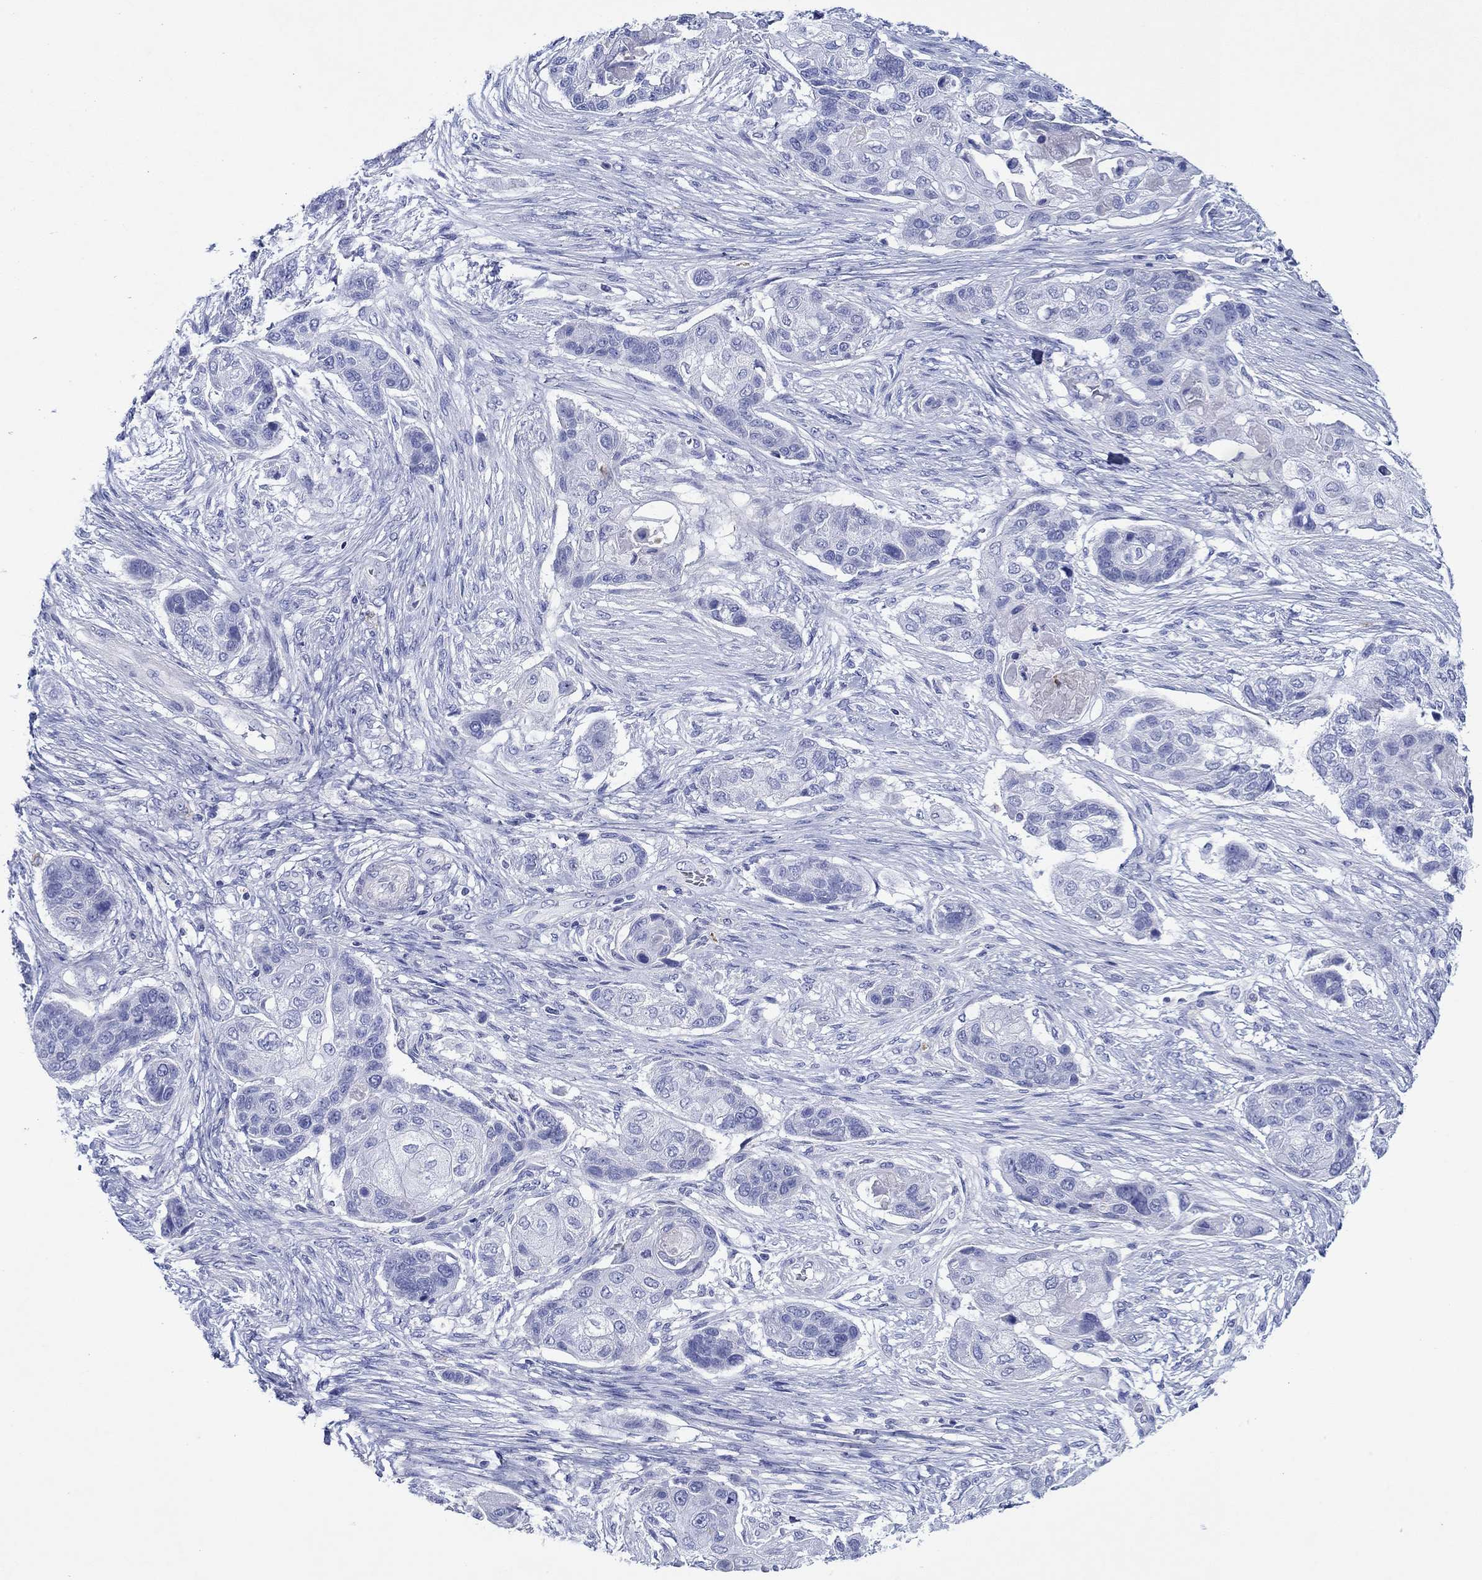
{"staining": {"intensity": "negative", "quantity": "none", "location": "none"}, "tissue": "lung cancer", "cell_type": "Tumor cells", "image_type": "cancer", "snomed": [{"axis": "morphology", "description": "Squamous cell carcinoma, NOS"}, {"axis": "topography", "description": "Lung"}], "caption": "Tumor cells are negative for brown protein staining in lung squamous cell carcinoma.", "gene": "EPX", "patient": {"sex": "male", "age": 69}}